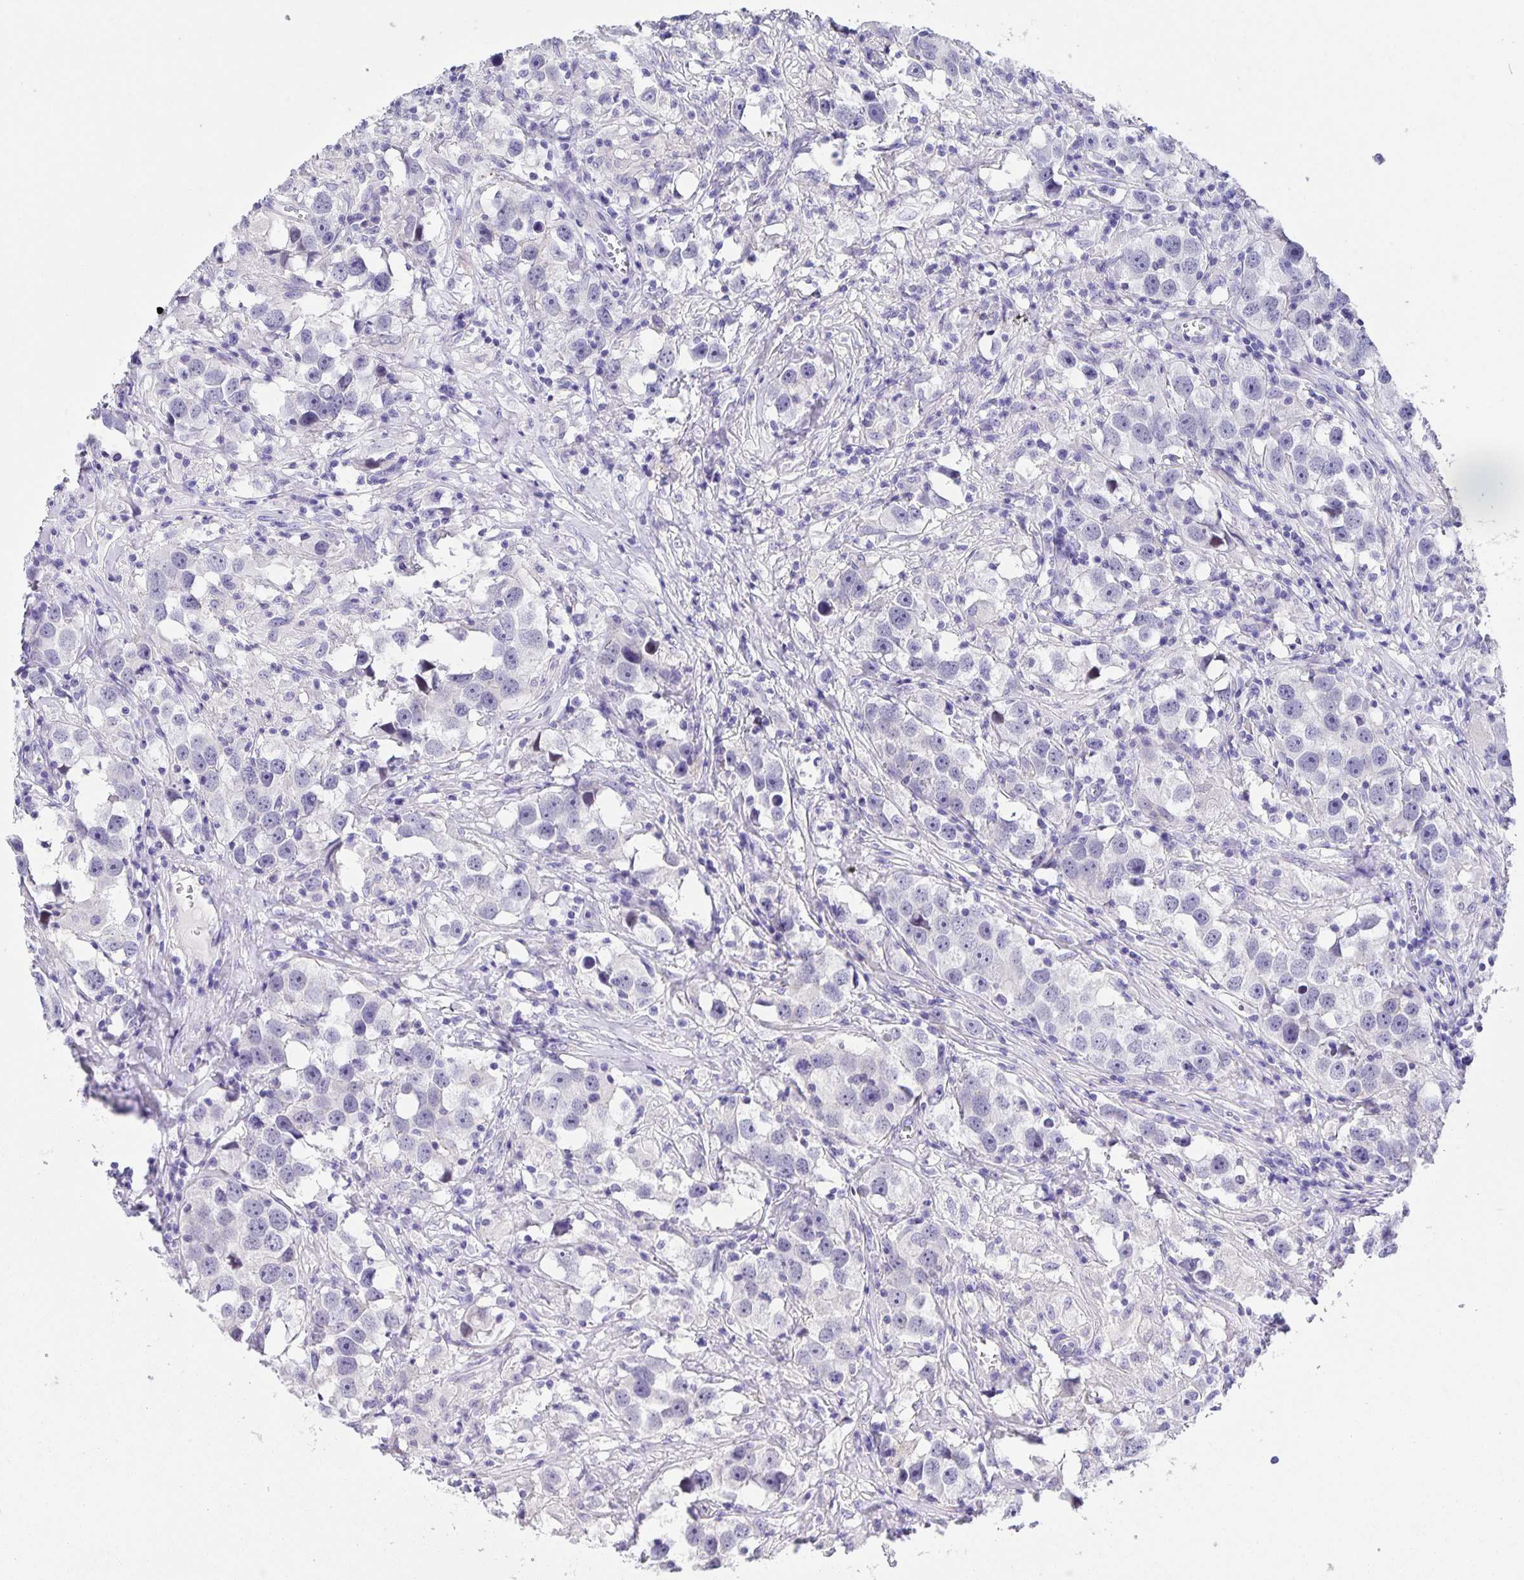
{"staining": {"intensity": "negative", "quantity": "none", "location": "none"}, "tissue": "testis cancer", "cell_type": "Tumor cells", "image_type": "cancer", "snomed": [{"axis": "morphology", "description": "Seminoma, NOS"}, {"axis": "topography", "description": "Testis"}], "caption": "The image demonstrates no significant staining in tumor cells of seminoma (testis).", "gene": "PRR36", "patient": {"sex": "male", "age": 49}}